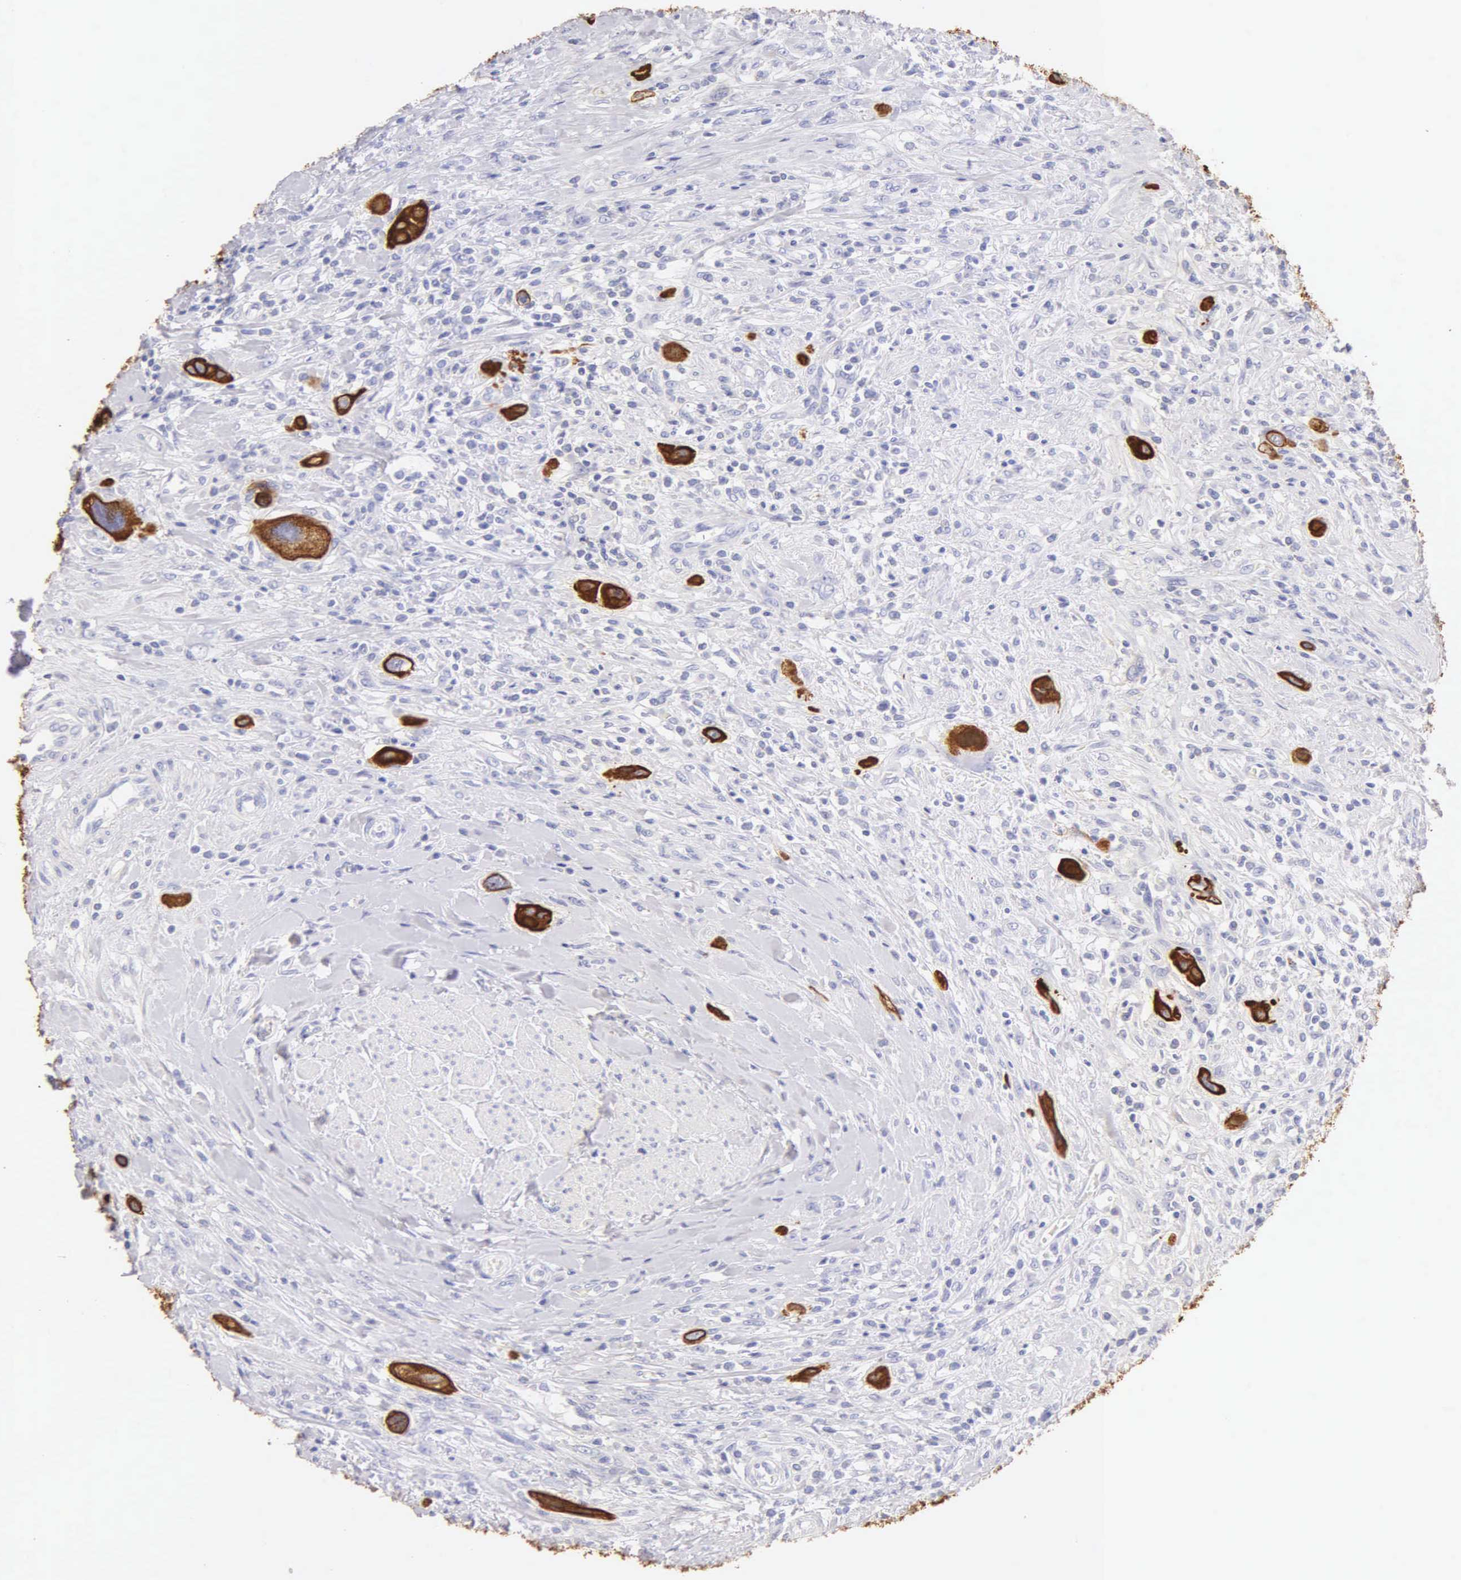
{"staining": {"intensity": "strong", "quantity": ">75%", "location": "cytoplasmic/membranous"}, "tissue": "urothelial cancer", "cell_type": "Tumor cells", "image_type": "cancer", "snomed": [{"axis": "morphology", "description": "Urothelial carcinoma, High grade"}, {"axis": "topography", "description": "Urinary bladder"}], "caption": "Human high-grade urothelial carcinoma stained with a brown dye reveals strong cytoplasmic/membranous positive expression in about >75% of tumor cells.", "gene": "KRT17", "patient": {"sex": "male", "age": 50}}